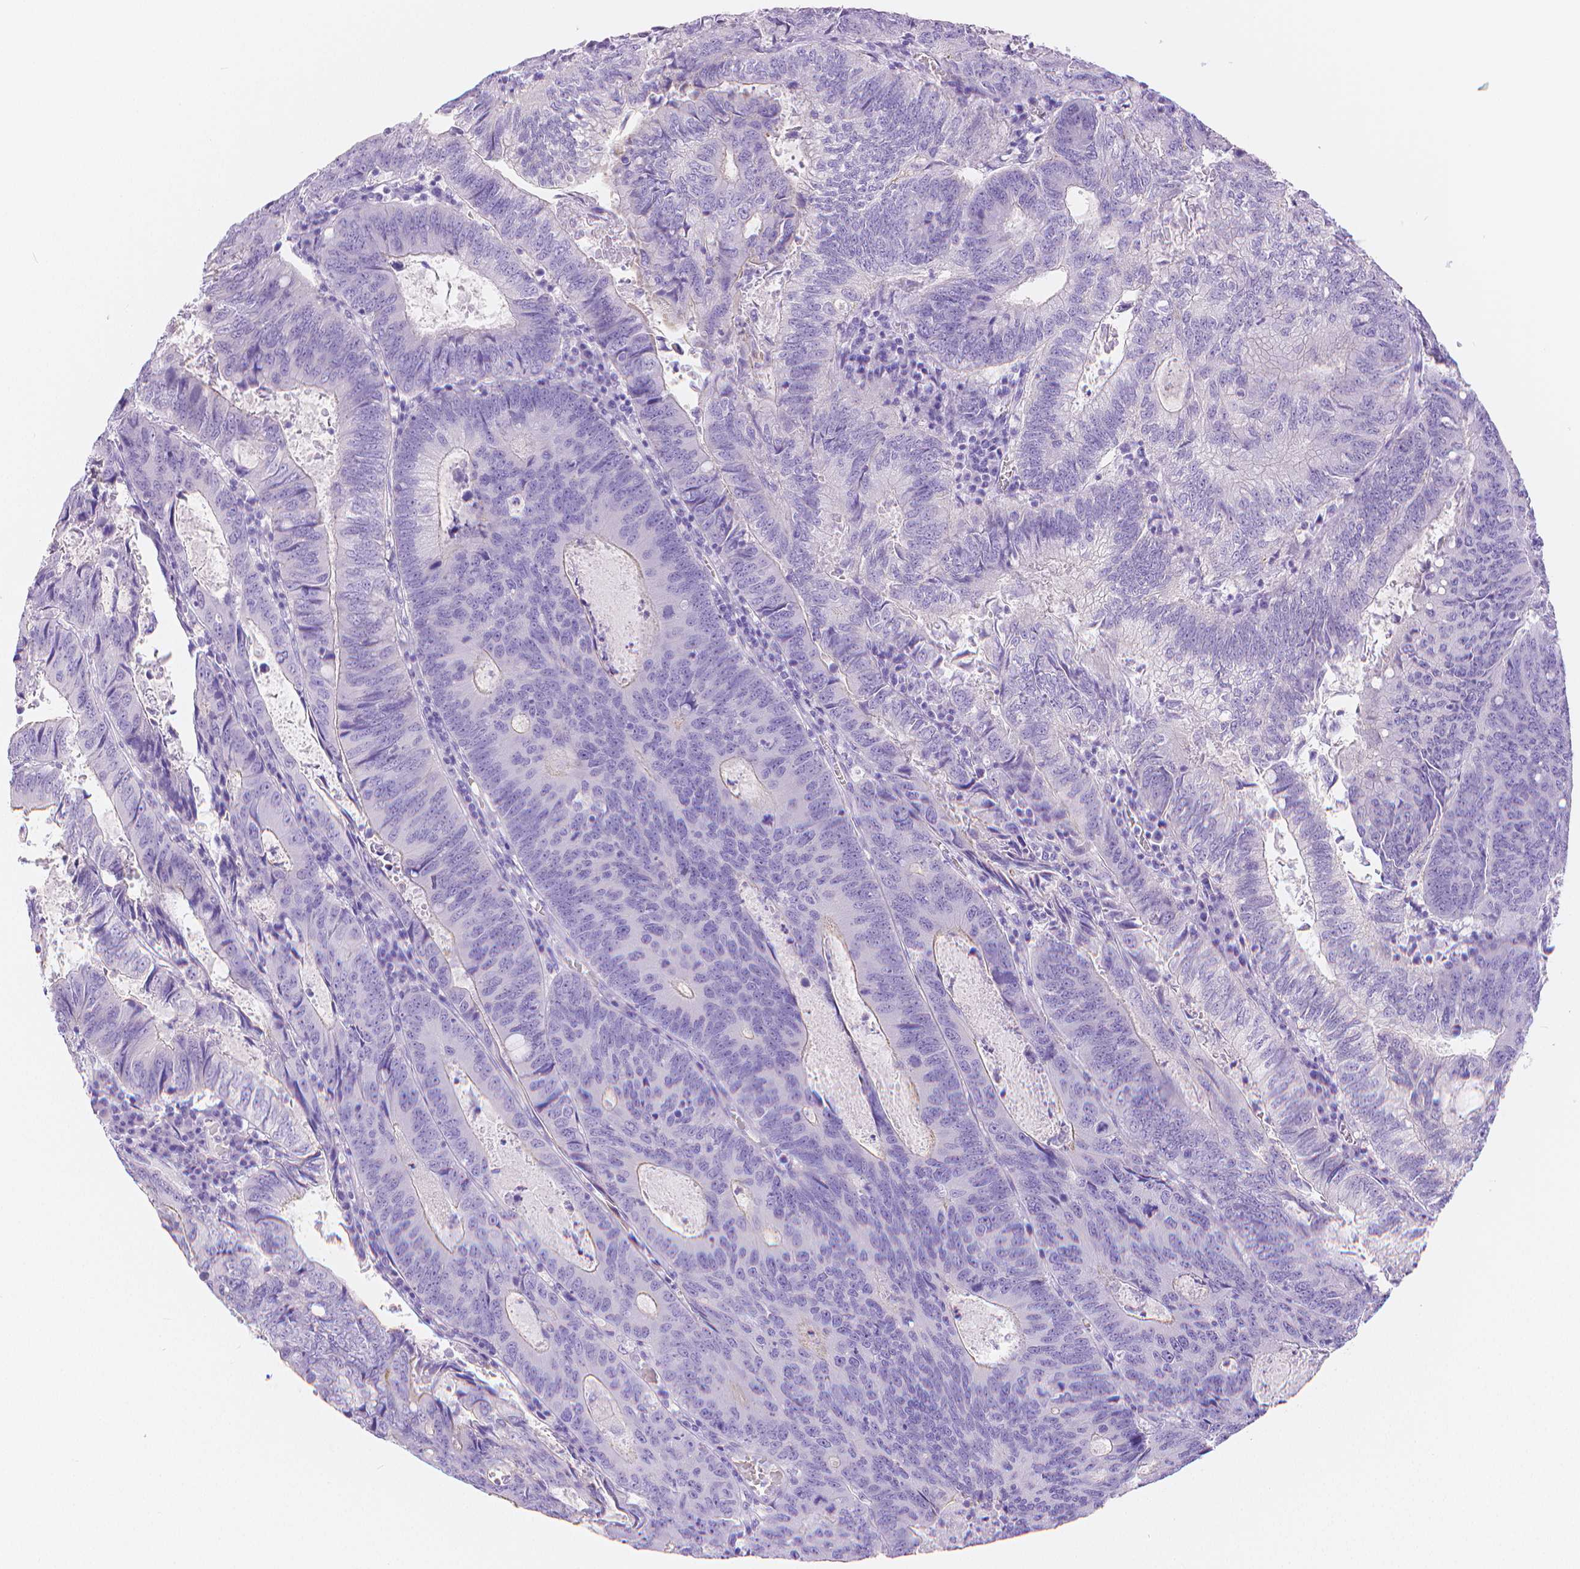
{"staining": {"intensity": "negative", "quantity": "none", "location": "none"}, "tissue": "colorectal cancer", "cell_type": "Tumor cells", "image_type": "cancer", "snomed": [{"axis": "morphology", "description": "Adenocarcinoma, NOS"}, {"axis": "topography", "description": "Colon"}], "caption": "DAB (3,3'-diaminobenzidine) immunohistochemical staining of human colorectal cancer (adenocarcinoma) shows no significant expression in tumor cells. (Brightfield microscopy of DAB immunohistochemistry at high magnification).", "gene": "SLC27A5", "patient": {"sex": "male", "age": 67}}